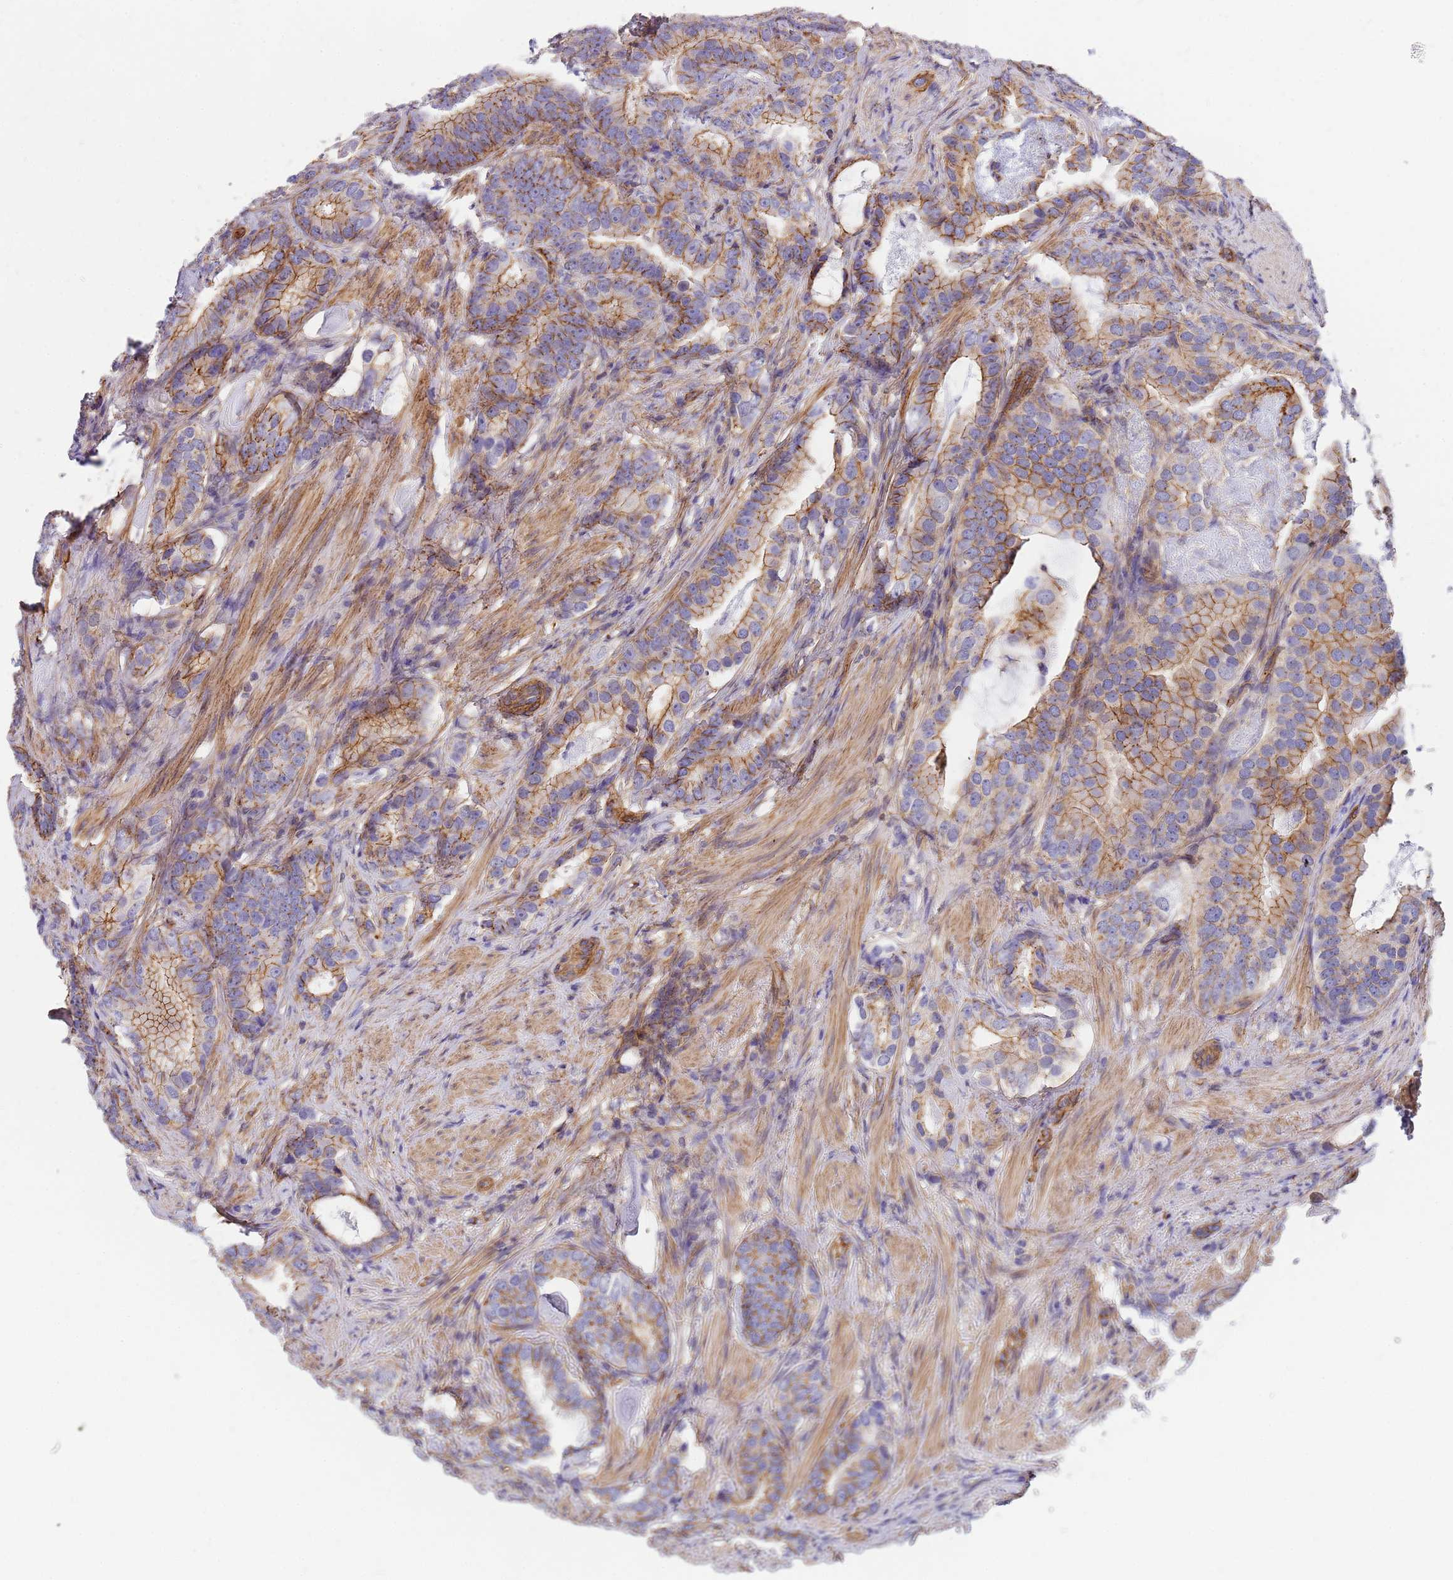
{"staining": {"intensity": "moderate", "quantity": ">75%", "location": "cytoplasmic/membranous"}, "tissue": "prostate cancer", "cell_type": "Tumor cells", "image_type": "cancer", "snomed": [{"axis": "morphology", "description": "Adenocarcinoma, Low grade"}, {"axis": "topography", "description": "Prostate"}], "caption": "The image exhibits a brown stain indicating the presence of a protein in the cytoplasmic/membranous of tumor cells in adenocarcinoma (low-grade) (prostate).", "gene": "GFRAL", "patient": {"sex": "male", "age": 71}}